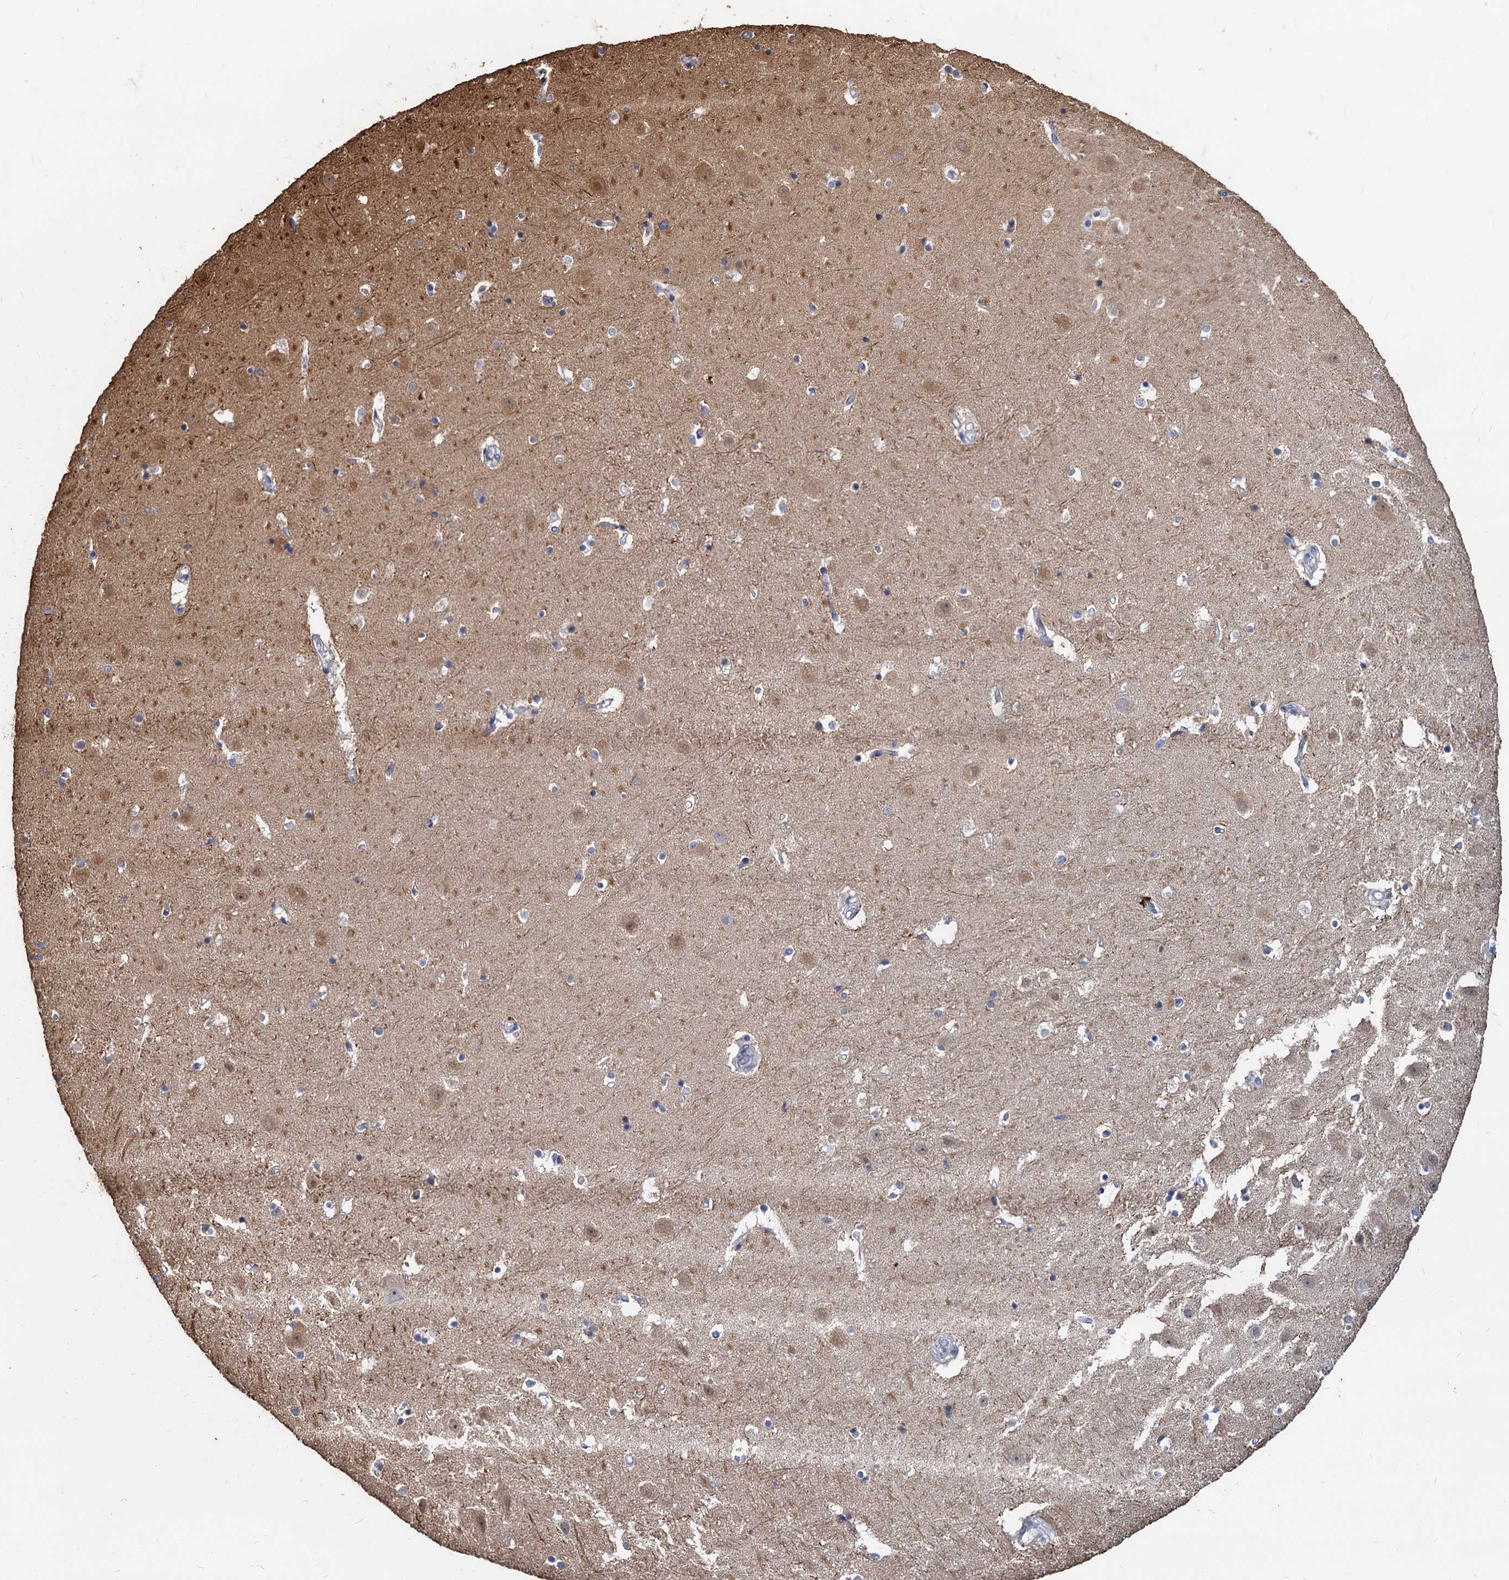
{"staining": {"intensity": "negative", "quantity": "none", "location": "none"}, "tissue": "hippocampus", "cell_type": "Glial cells", "image_type": "normal", "snomed": [{"axis": "morphology", "description": "Normal tissue, NOS"}, {"axis": "topography", "description": "Hippocampus"}], "caption": "IHC image of unremarkable hippocampus: hippocampus stained with DAB exhibits no significant protein staining in glial cells. (Stains: DAB (3,3'-diaminobenzidine) immunohistochemistry with hematoxylin counter stain, Microscopy: brightfield microscopy at high magnification).", "gene": "DEPDC4", "patient": {"sex": "female", "age": 52}}